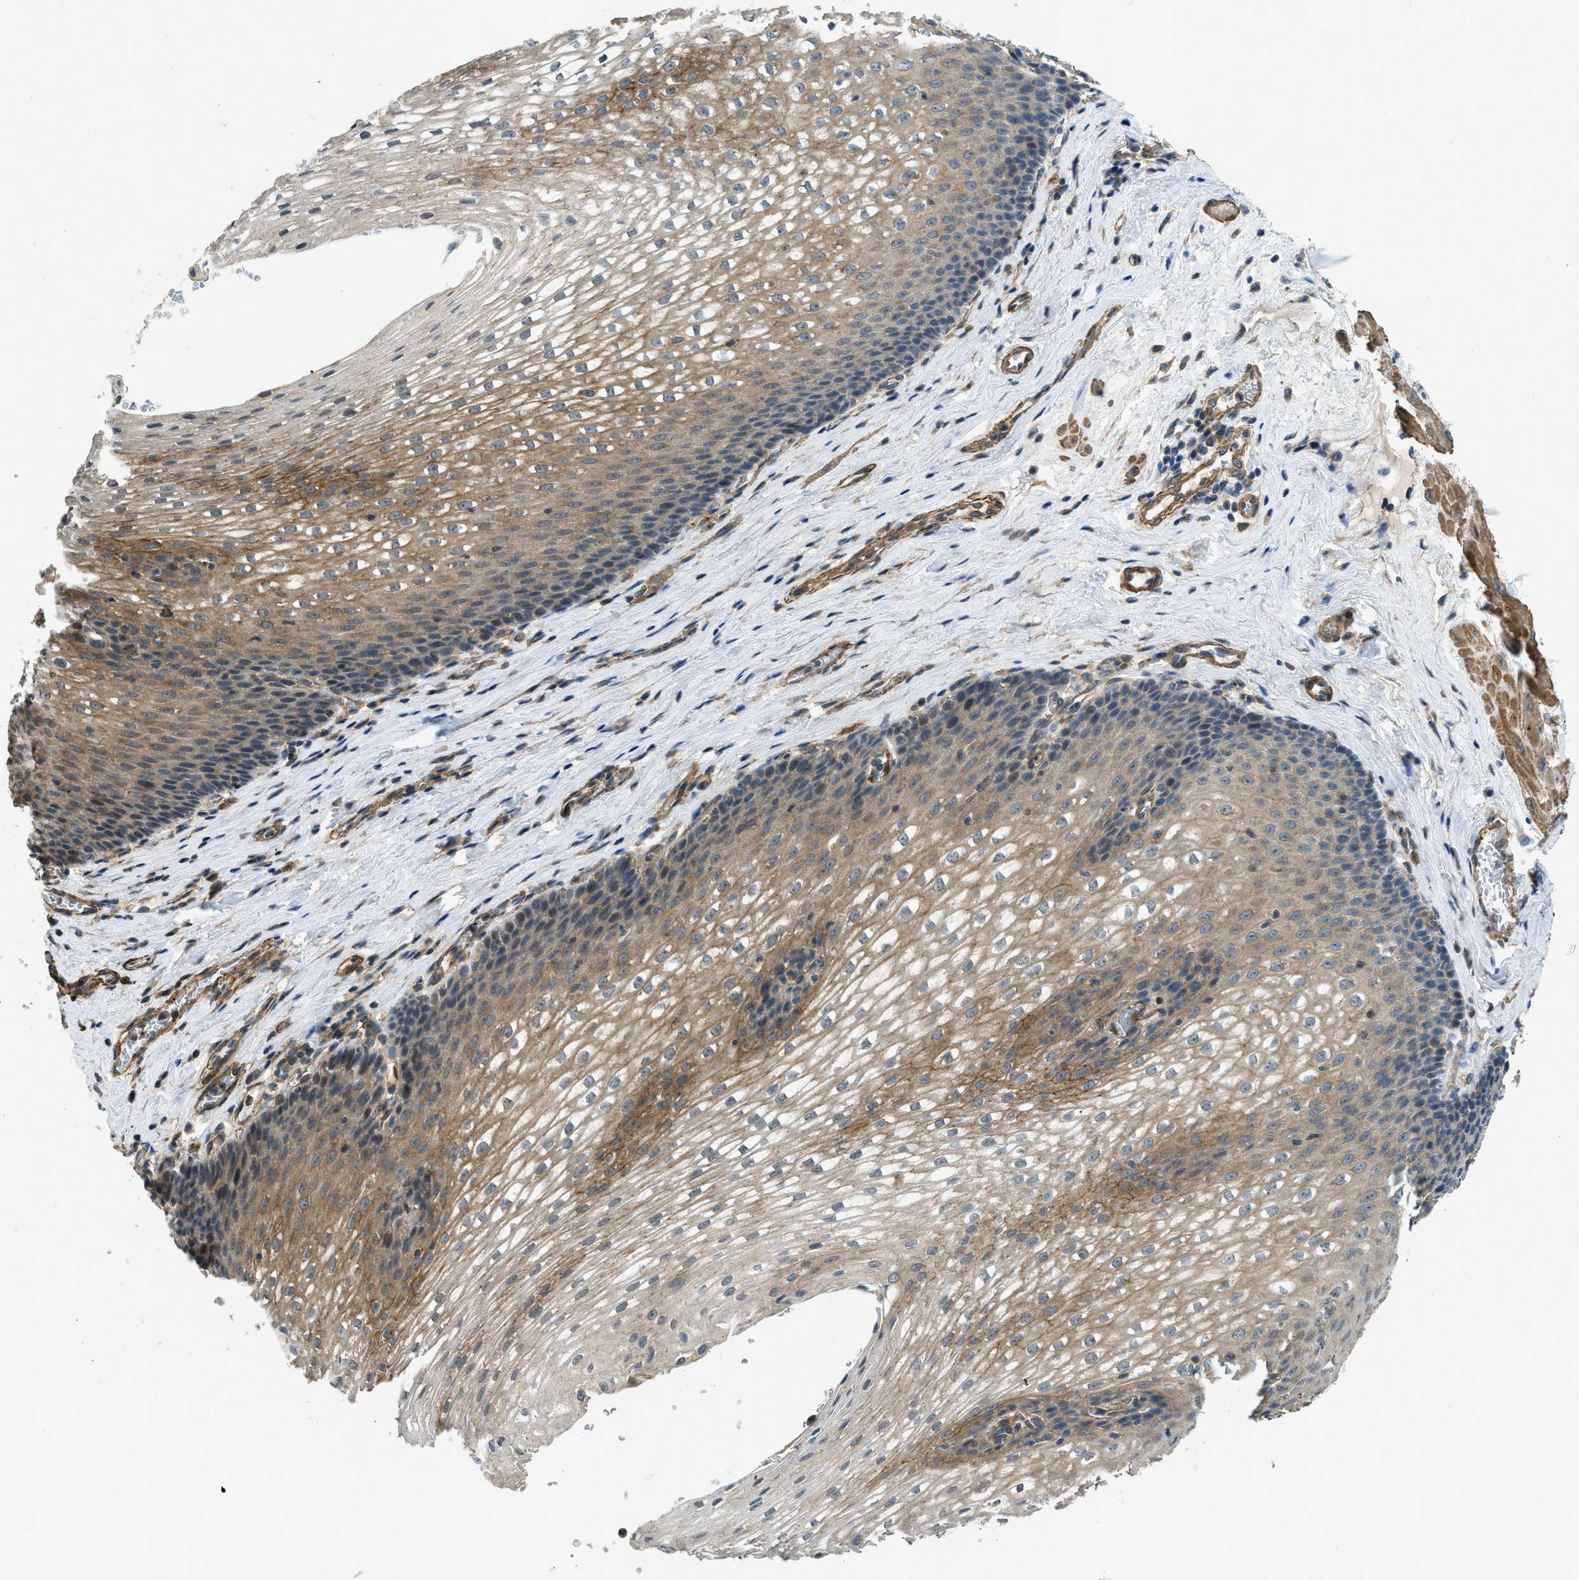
{"staining": {"intensity": "weak", "quantity": "25%-75%", "location": "cytoplasmic/membranous"}, "tissue": "esophagus", "cell_type": "Squamous epithelial cells", "image_type": "normal", "snomed": [{"axis": "morphology", "description": "Normal tissue, NOS"}, {"axis": "topography", "description": "Esophagus"}], "caption": "This is a photomicrograph of immunohistochemistry (IHC) staining of benign esophagus, which shows weak expression in the cytoplasmic/membranous of squamous epithelial cells.", "gene": "CGN", "patient": {"sex": "male", "age": 48}}